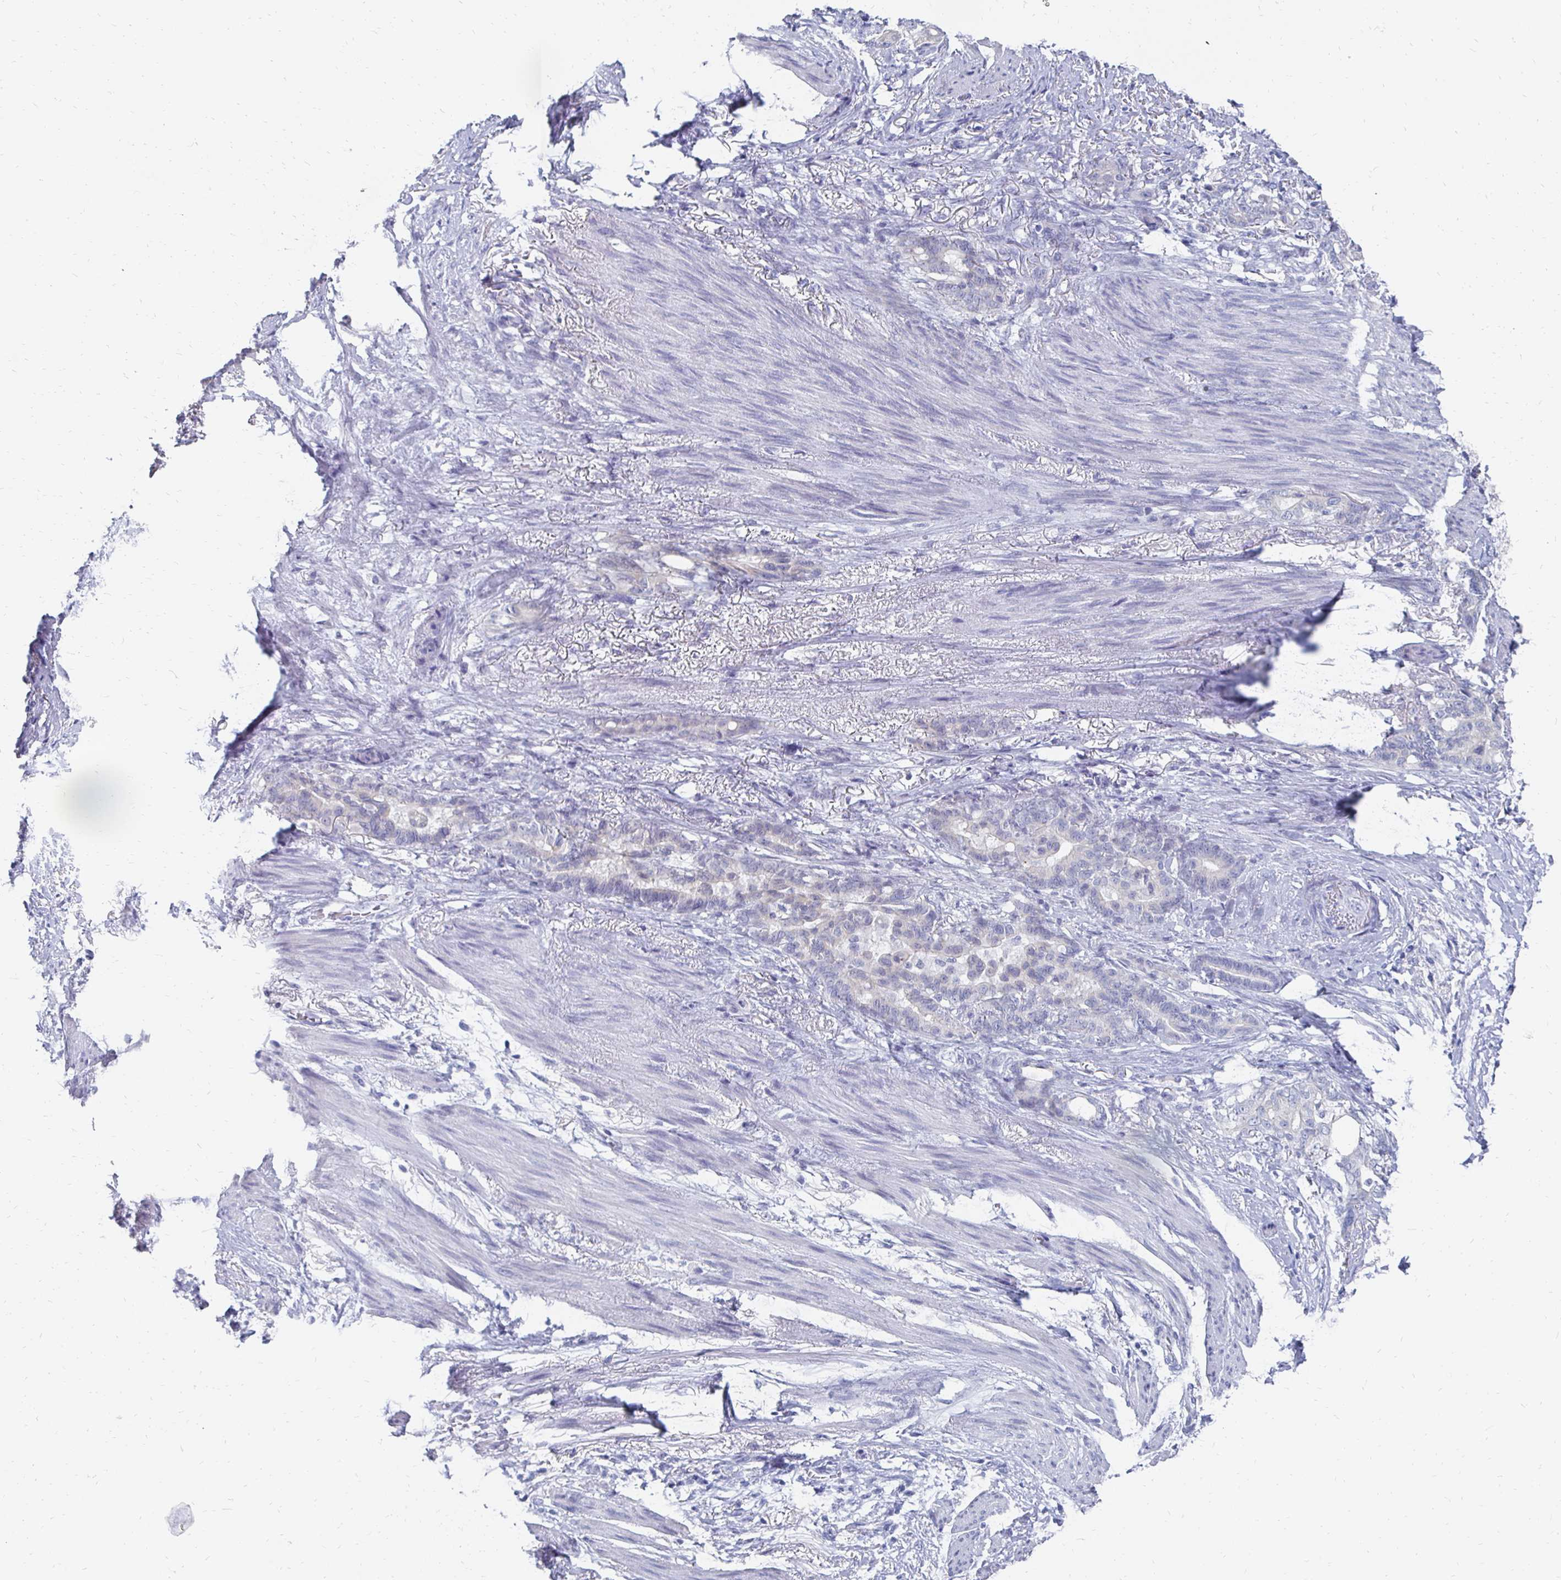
{"staining": {"intensity": "negative", "quantity": "none", "location": "none"}, "tissue": "stomach cancer", "cell_type": "Tumor cells", "image_type": "cancer", "snomed": [{"axis": "morphology", "description": "Normal tissue, NOS"}, {"axis": "morphology", "description": "Adenocarcinoma, NOS"}, {"axis": "topography", "description": "Esophagus"}, {"axis": "topography", "description": "Stomach, upper"}], "caption": "Immunohistochemical staining of stomach adenocarcinoma displays no significant staining in tumor cells. (DAB (3,3'-diaminobenzidine) immunohistochemistry with hematoxylin counter stain).", "gene": "SYCP3", "patient": {"sex": "male", "age": 62}}